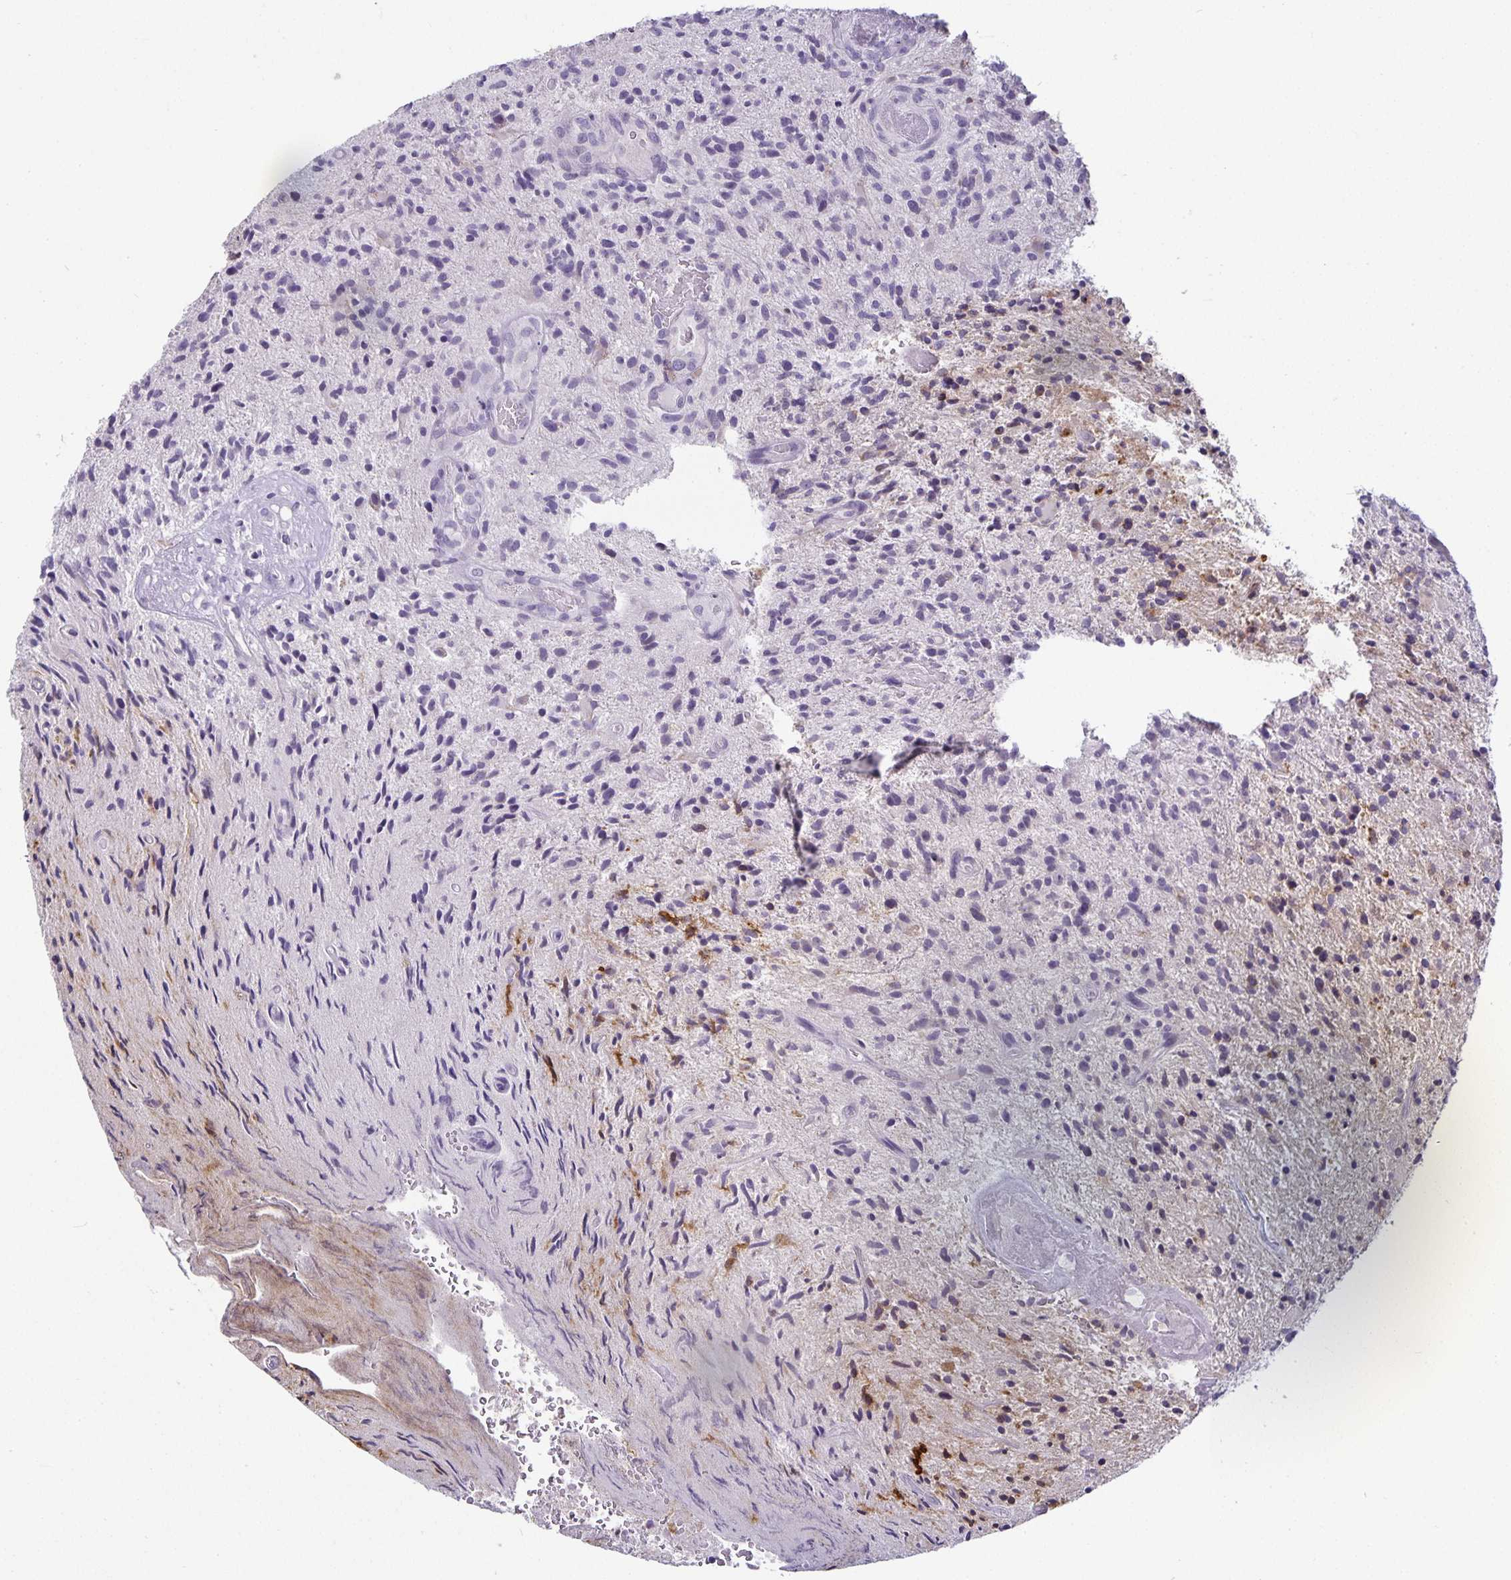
{"staining": {"intensity": "negative", "quantity": "none", "location": "none"}, "tissue": "glioma", "cell_type": "Tumor cells", "image_type": "cancer", "snomed": [{"axis": "morphology", "description": "Glioma, malignant, High grade"}, {"axis": "topography", "description": "Brain"}], "caption": "IHC image of human malignant glioma (high-grade) stained for a protein (brown), which demonstrates no staining in tumor cells.", "gene": "CA12", "patient": {"sex": "male", "age": 55}}